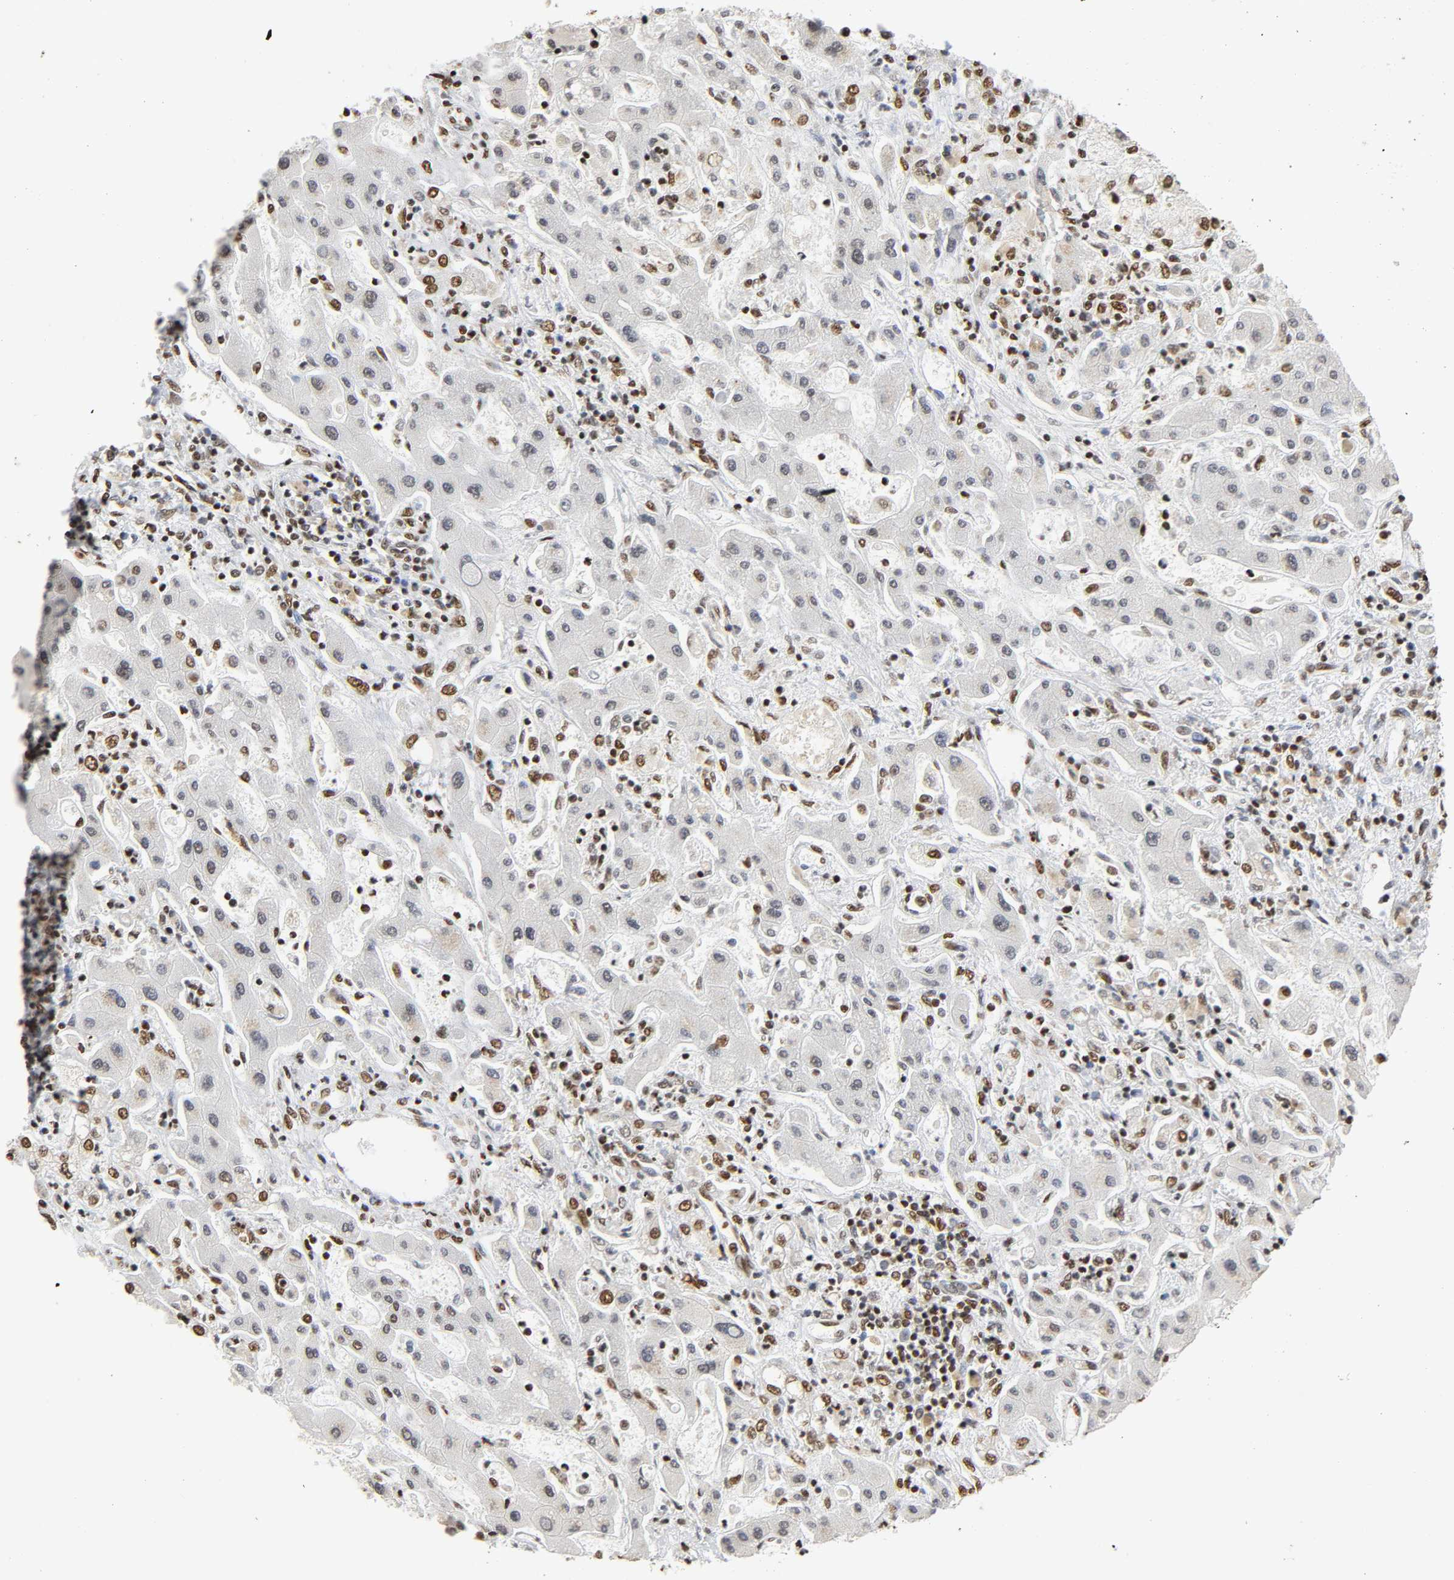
{"staining": {"intensity": "moderate", "quantity": "25%-75%", "location": "nuclear"}, "tissue": "liver cancer", "cell_type": "Tumor cells", "image_type": "cancer", "snomed": [{"axis": "morphology", "description": "Cholangiocarcinoma"}, {"axis": "topography", "description": "Liver"}], "caption": "An image of human cholangiocarcinoma (liver) stained for a protein shows moderate nuclear brown staining in tumor cells.", "gene": "HNRNPC", "patient": {"sex": "male", "age": 50}}